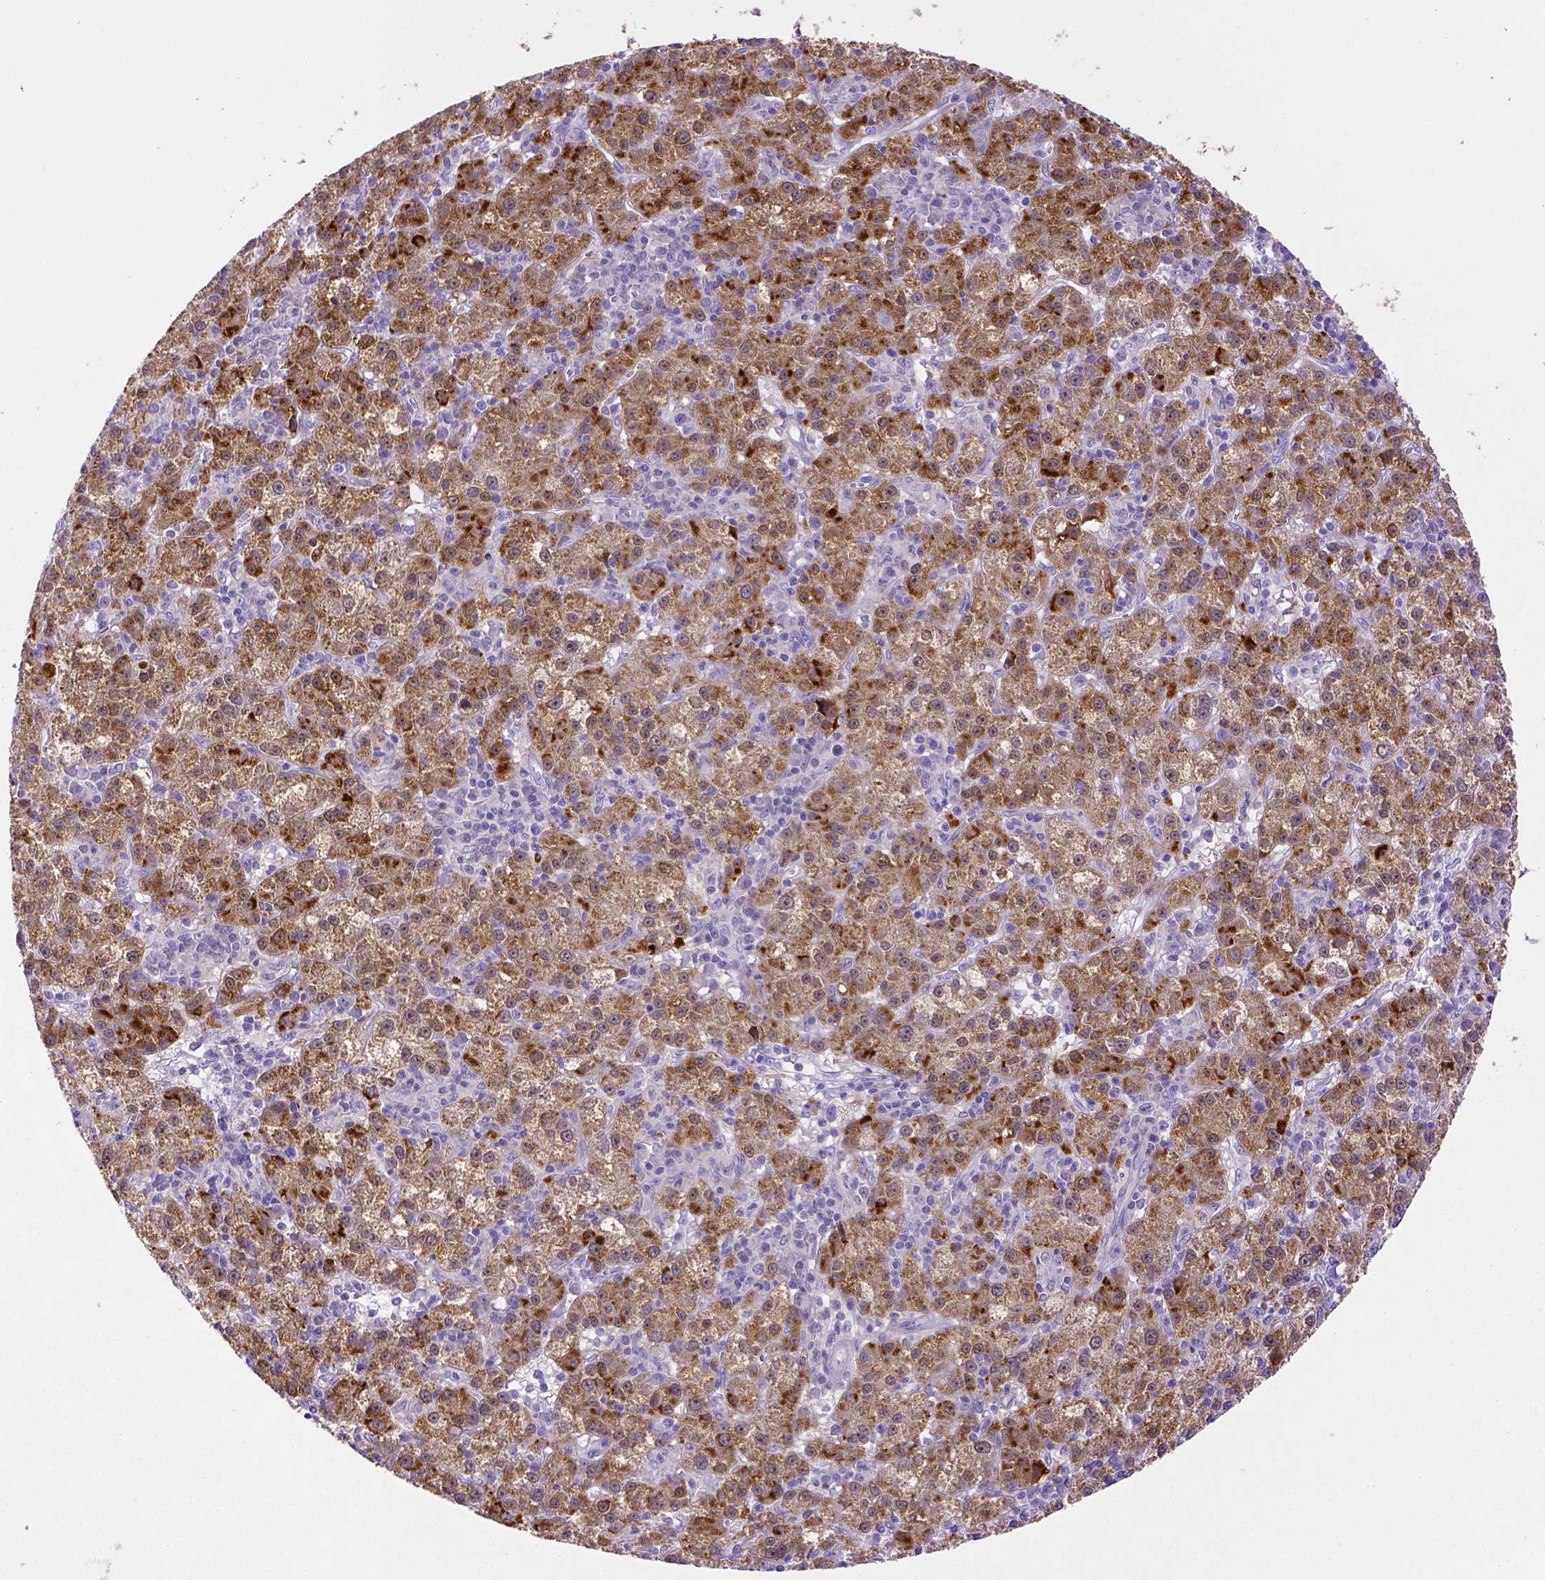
{"staining": {"intensity": "strong", "quantity": ">75%", "location": "cytoplasmic/membranous"}, "tissue": "liver cancer", "cell_type": "Tumor cells", "image_type": "cancer", "snomed": [{"axis": "morphology", "description": "Carcinoma, Hepatocellular, NOS"}, {"axis": "topography", "description": "Liver"}], "caption": "A brown stain highlights strong cytoplasmic/membranous expression of a protein in human hepatocellular carcinoma (liver) tumor cells. (DAB IHC, brown staining for protein, blue staining for nuclei).", "gene": "BAAT", "patient": {"sex": "female", "age": 60}}